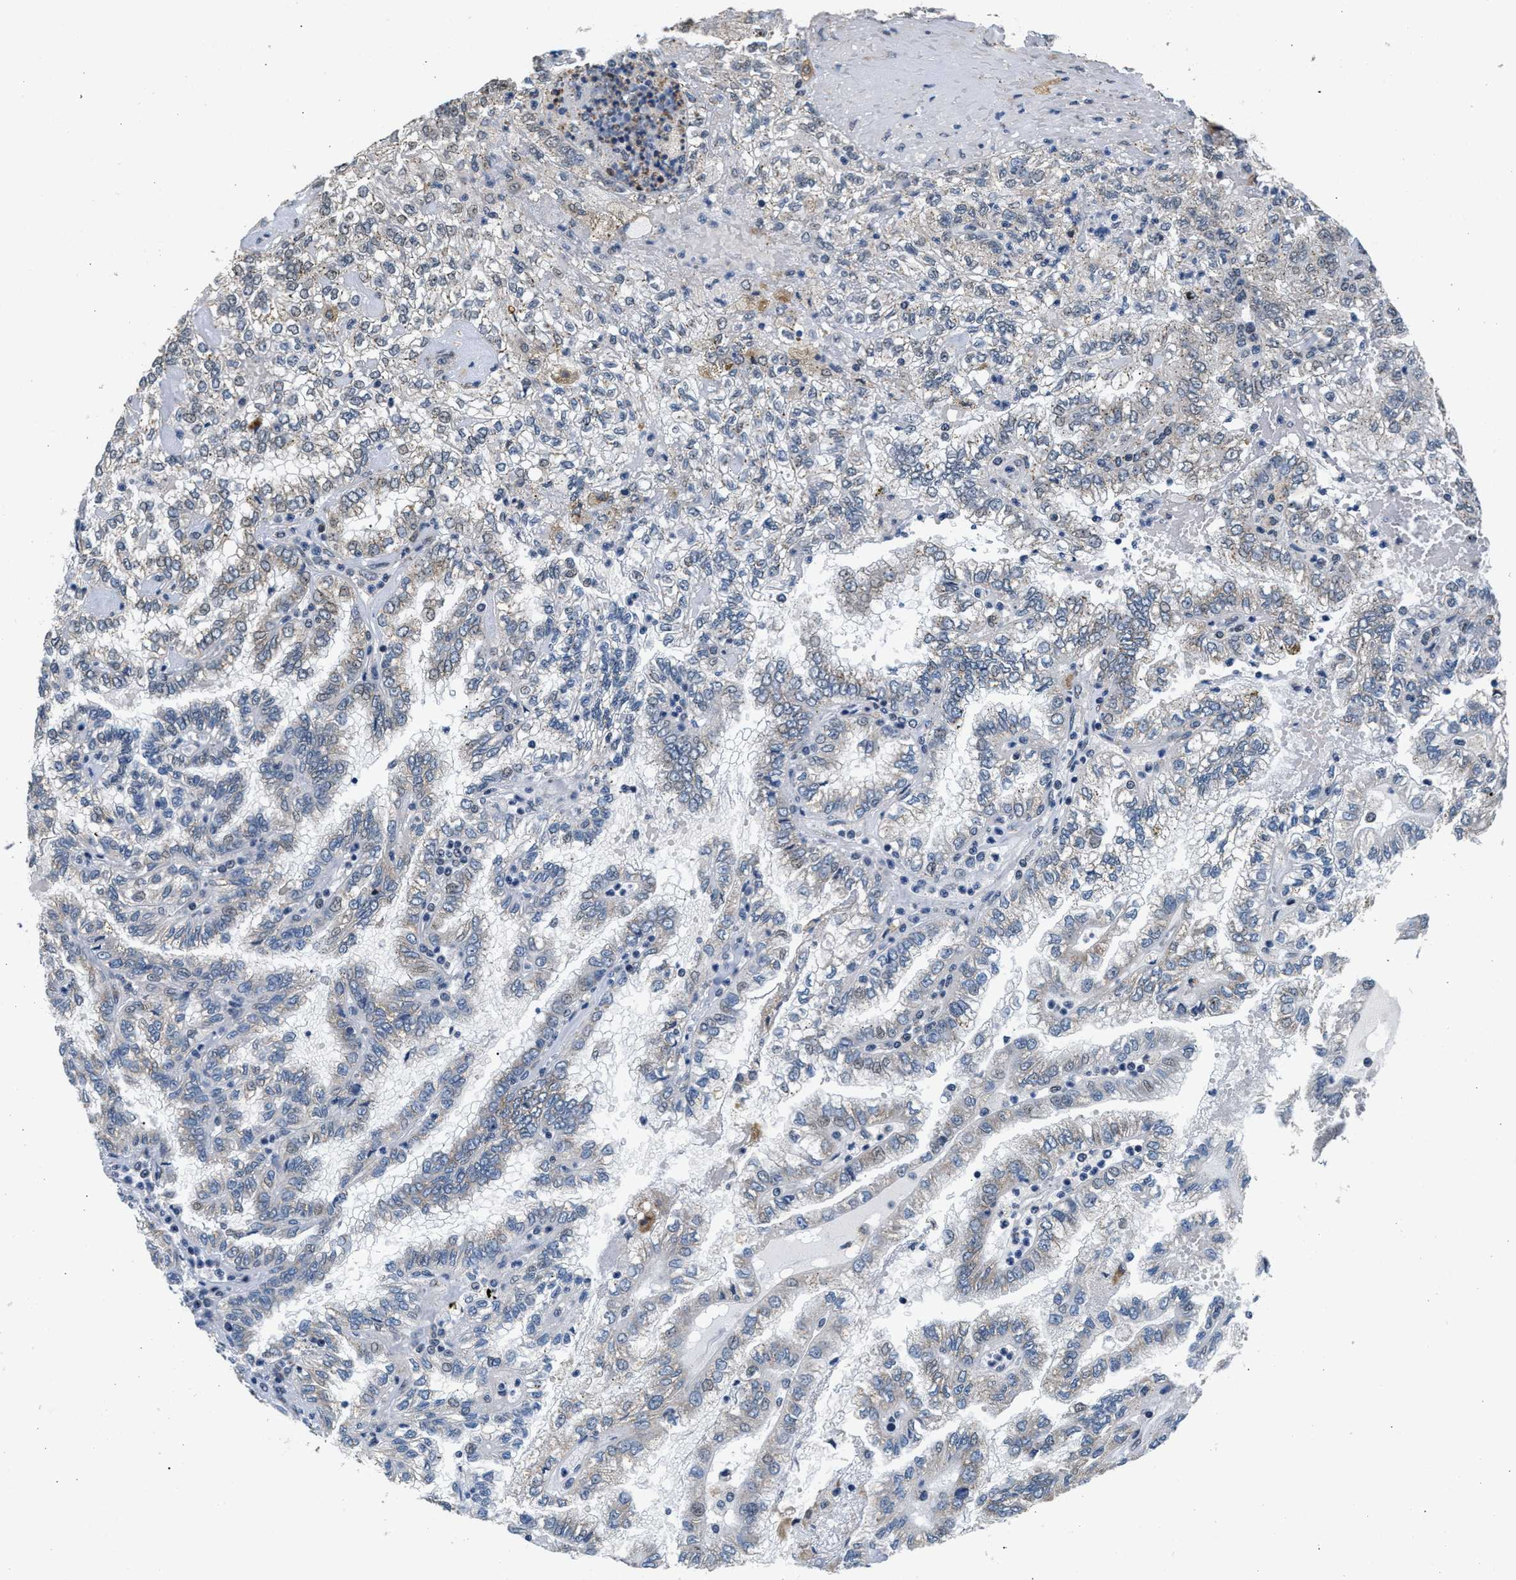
{"staining": {"intensity": "negative", "quantity": "none", "location": "none"}, "tissue": "renal cancer", "cell_type": "Tumor cells", "image_type": "cancer", "snomed": [{"axis": "morphology", "description": "Inflammation, NOS"}, {"axis": "morphology", "description": "Adenocarcinoma, NOS"}, {"axis": "topography", "description": "Kidney"}], "caption": "This is an immunohistochemistry image of renal cancer. There is no positivity in tumor cells.", "gene": "KCNMB2", "patient": {"sex": "male", "age": 68}}